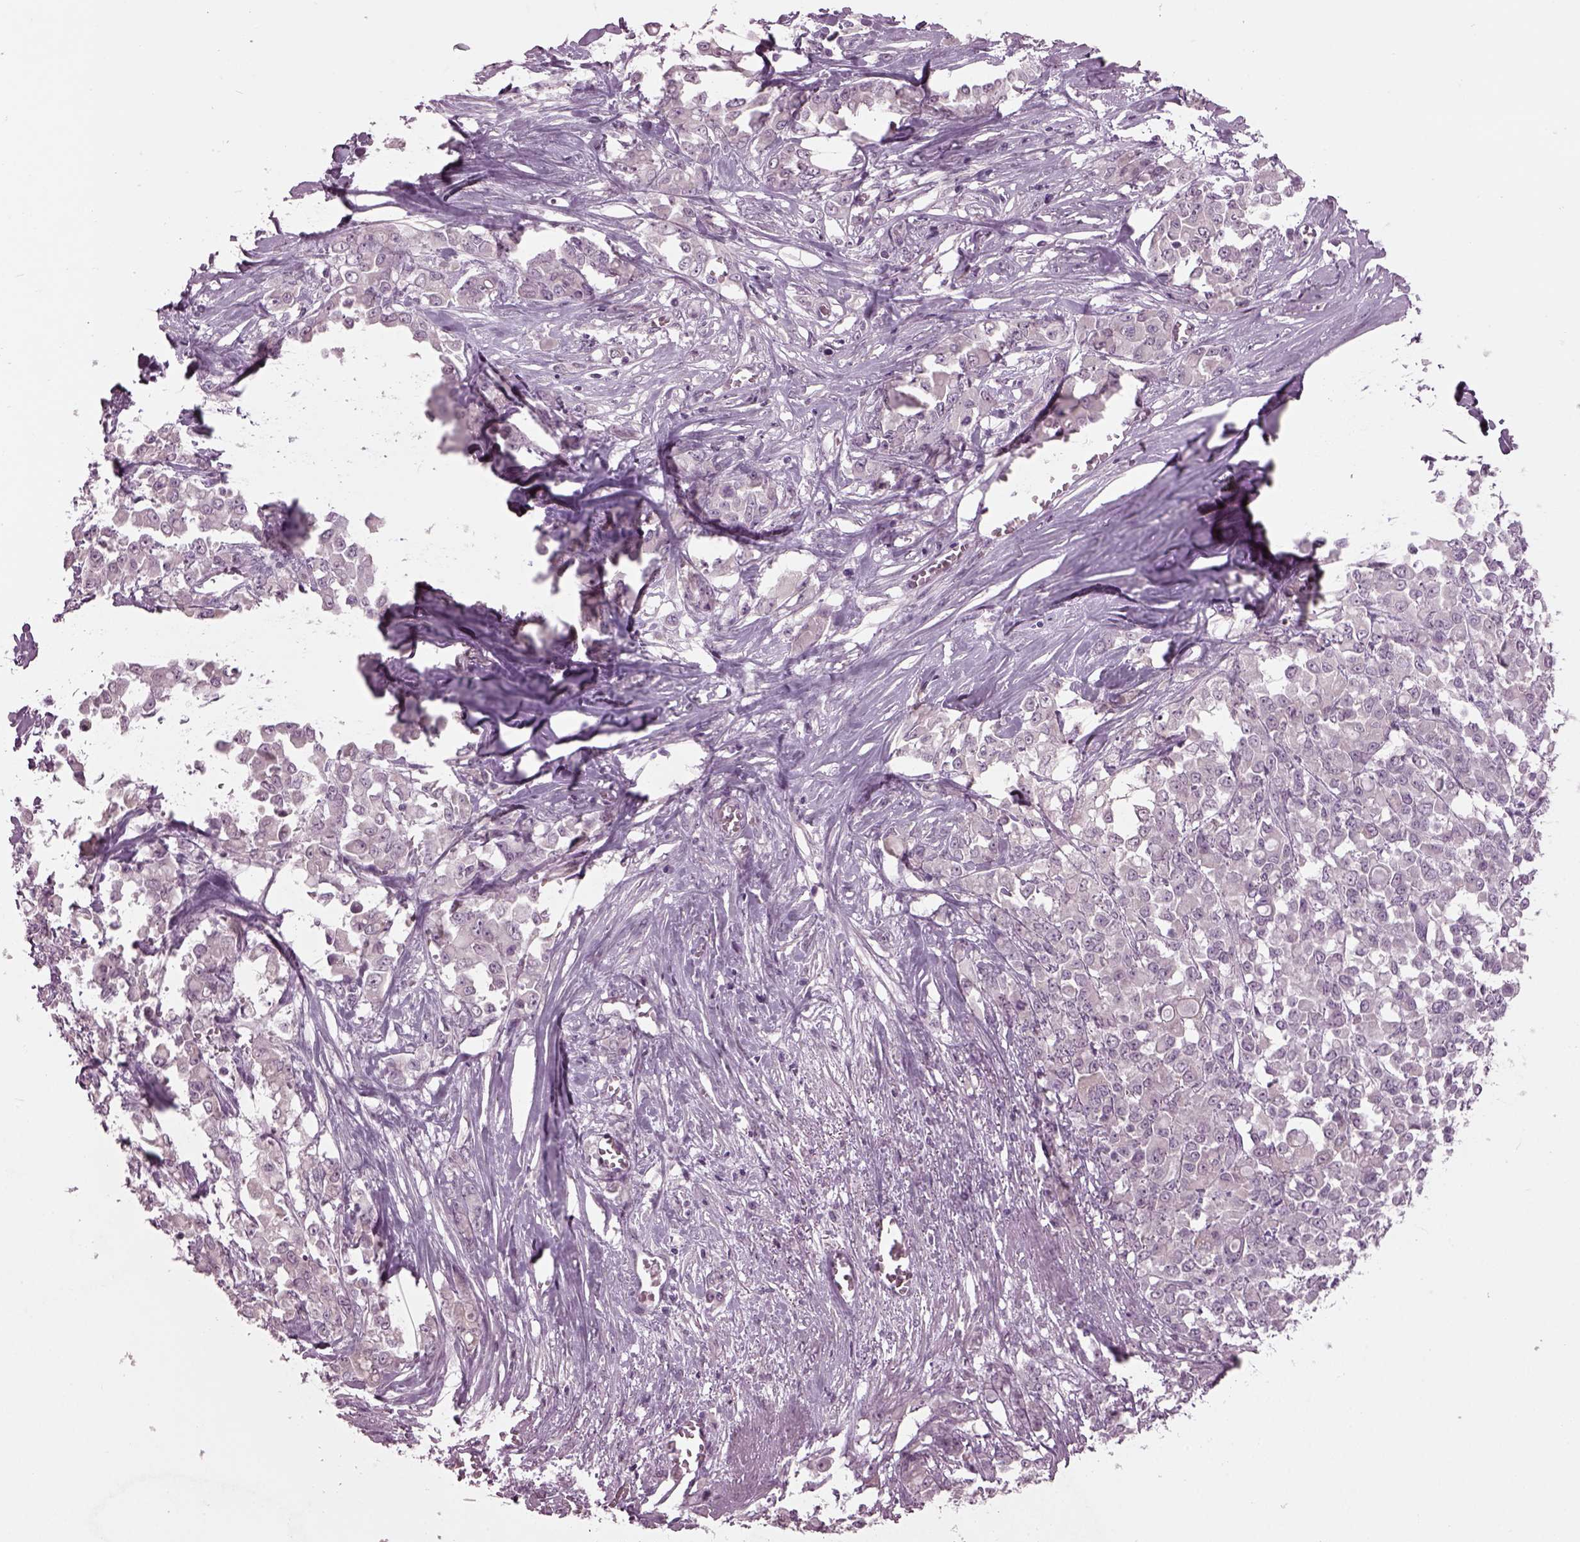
{"staining": {"intensity": "negative", "quantity": "none", "location": "none"}, "tissue": "stomach cancer", "cell_type": "Tumor cells", "image_type": "cancer", "snomed": [{"axis": "morphology", "description": "Adenocarcinoma, NOS"}, {"axis": "topography", "description": "Stomach"}], "caption": "Immunohistochemical staining of human stomach adenocarcinoma shows no significant staining in tumor cells.", "gene": "CLCN4", "patient": {"sex": "female", "age": 76}}